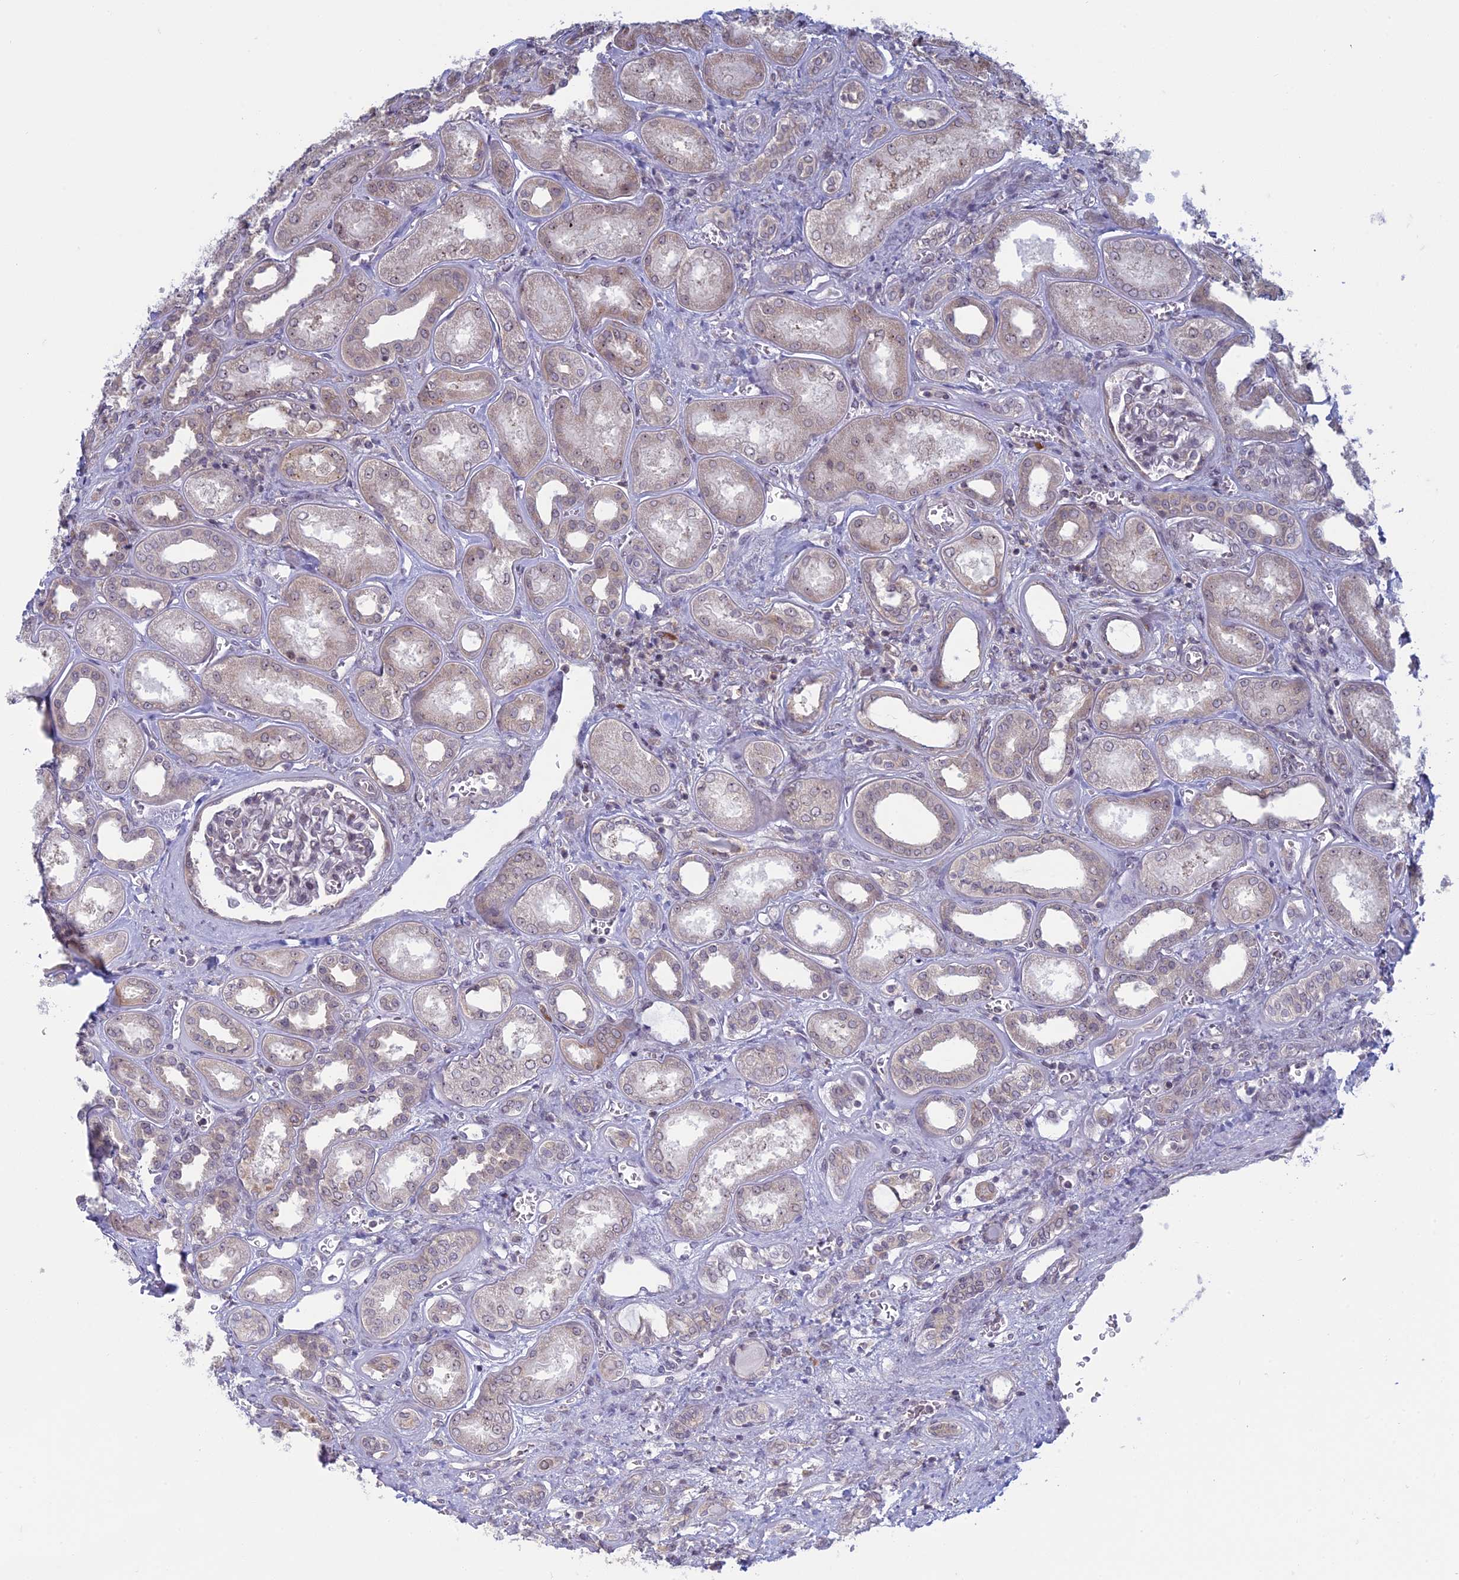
{"staining": {"intensity": "negative", "quantity": "none", "location": "none"}, "tissue": "kidney", "cell_type": "Cells in glomeruli", "image_type": "normal", "snomed": [{"axis": "morphology", "description": "Normal tissue, NOS"}, {"axis": "morphology", "description": "Adenocarcinoma, NOS"}, {"axis": "topography", "description": "Kidney"}], "caption": "Human kidney stained for a protein using immunohistochemistry (IHC) reveals no expression in cells in glomeruli.", "gene": "RPS19BP1", "patient": {"sex": "female", "age": 68}}